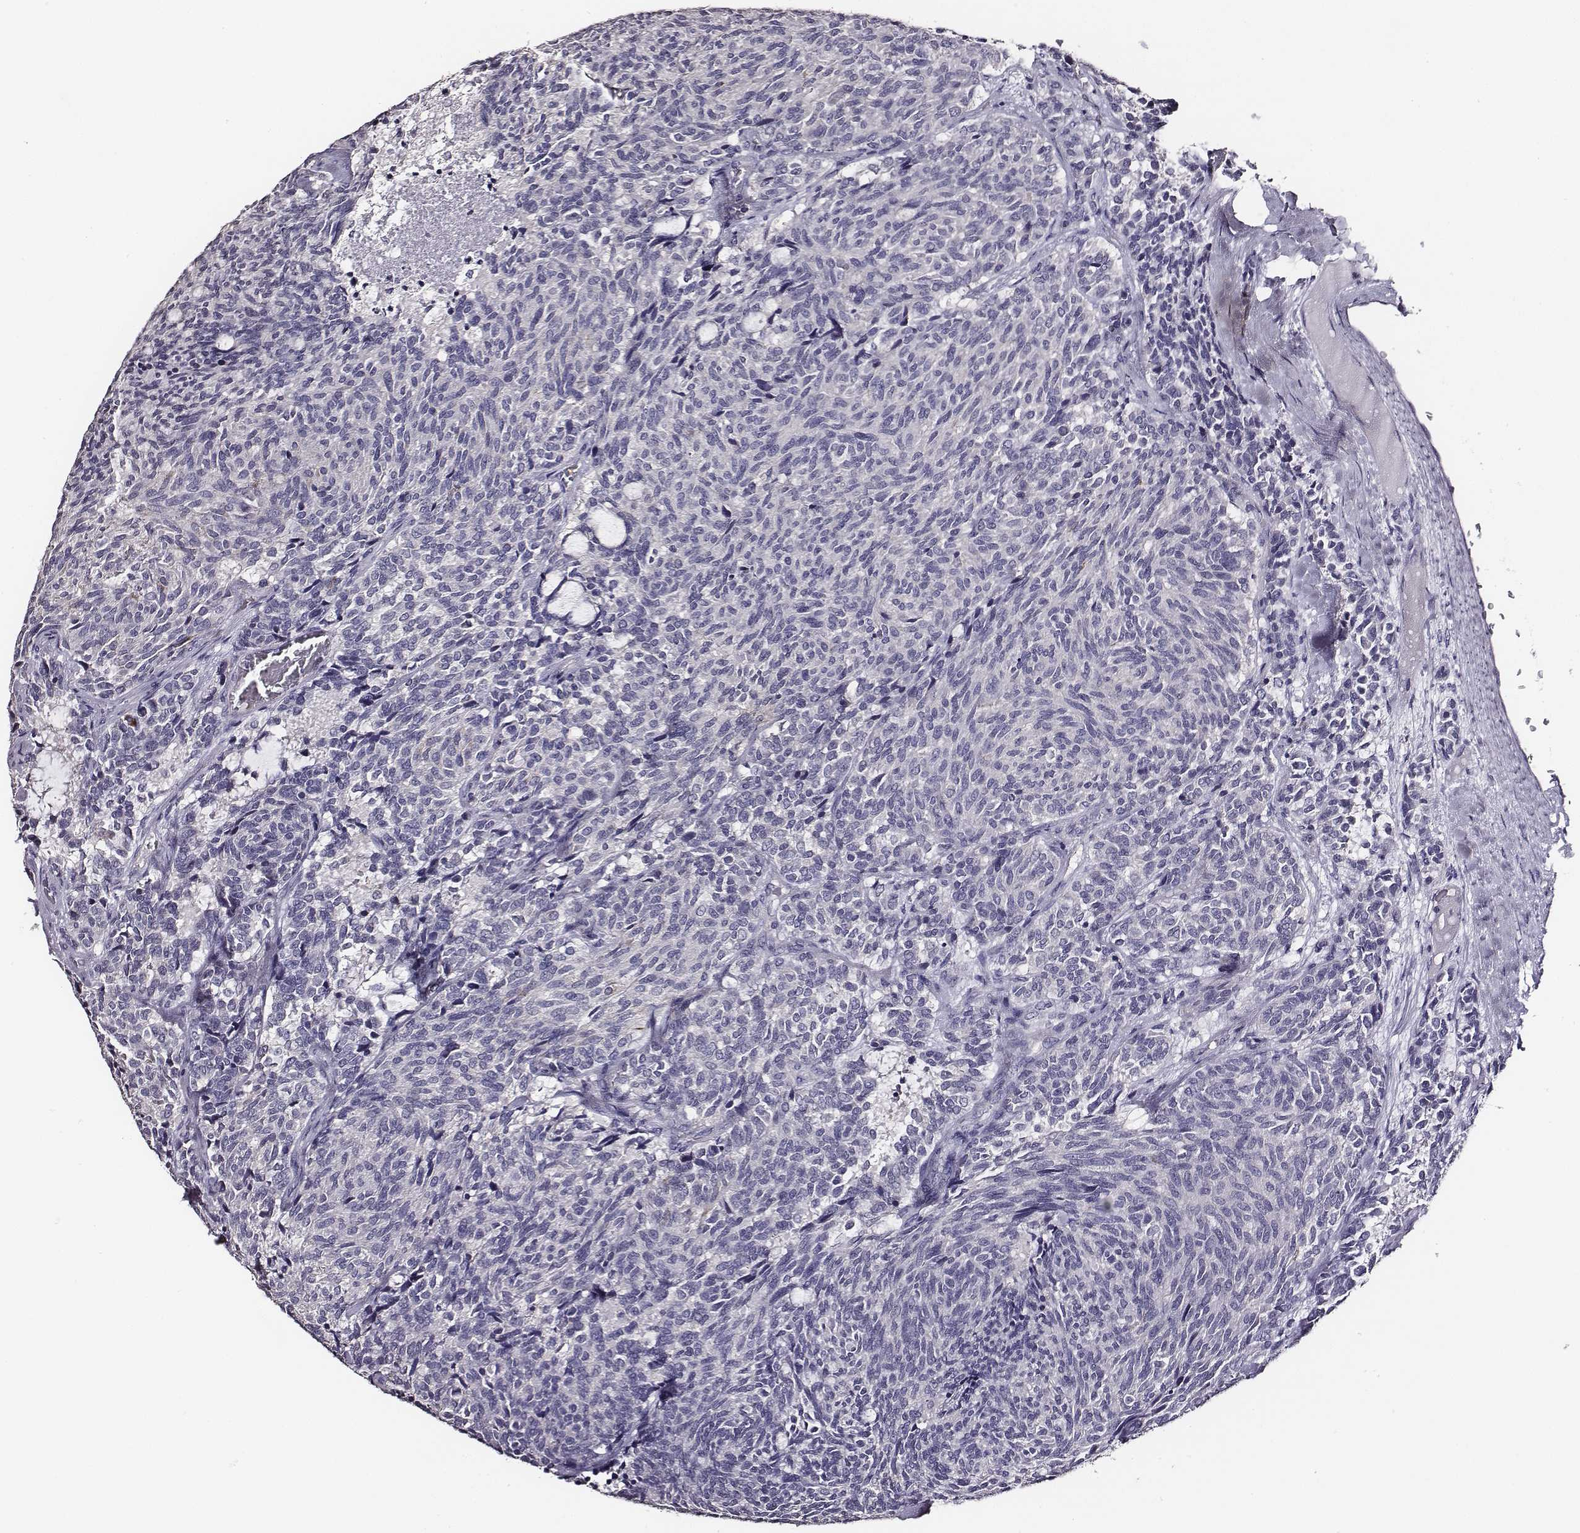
{"staining": {"intensity": "negative", "quantity": "none", "location": "none"}, "tissue": "carcinoid", "cell_type": "Tumor cells", "image_type": "cancer", "snomed": [{"axis": "morphology", "description": "Carcinoid, malignant, NOS"}, {"axis": "topography", "description": "Pancreas"}], "caption": "This is a micrograph of immunohistochemistry staining of carcinoid (malignant), which shows no staining in tumor cells.", "gene": "AADAT", "patient": {"sex": "female", "age": 54}}